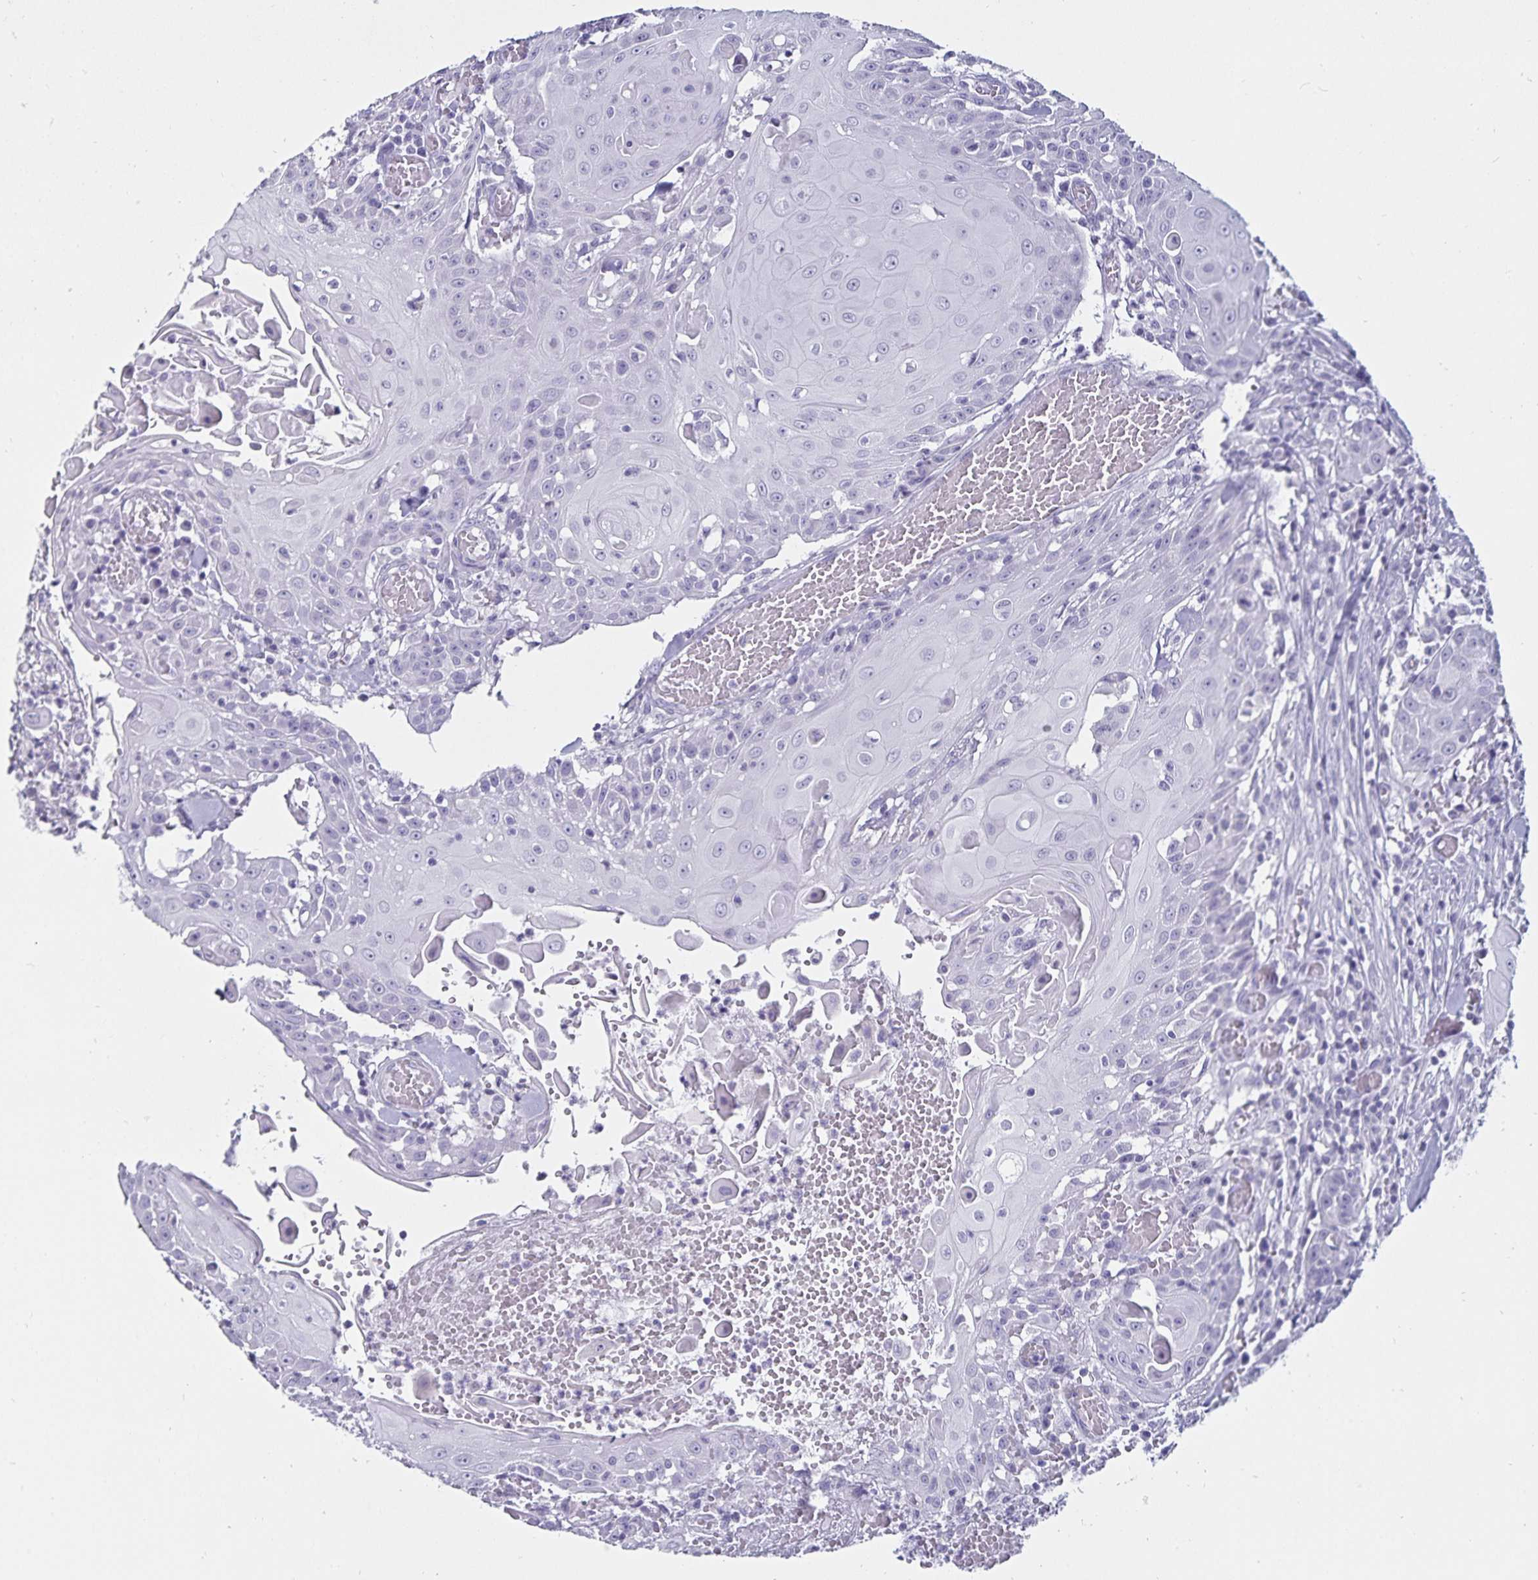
{"staining": {"intensity": "negative", "quantity": "none", "location": "none"}, "tissue": "head and neck cancer", "cell_type": "Tumor cells", "image_type": "cancer", "snomed": [{"axis": "morphology", "description": "Normal tissue, NOS"}, {"axis": "morphology", "description": "Squamous cell carcinoma, NOS"}, {"axis": "topography", "description": "Oral tissue"}, {"axis": "topography", "description": "Head-Neck"}], "caption": "Head and neck cancer was stained to show a protein in brown. There is no significant positivity in tumor cells.", "gene": "DEFA6", "patient": {"sex": "female", "age": 55}}